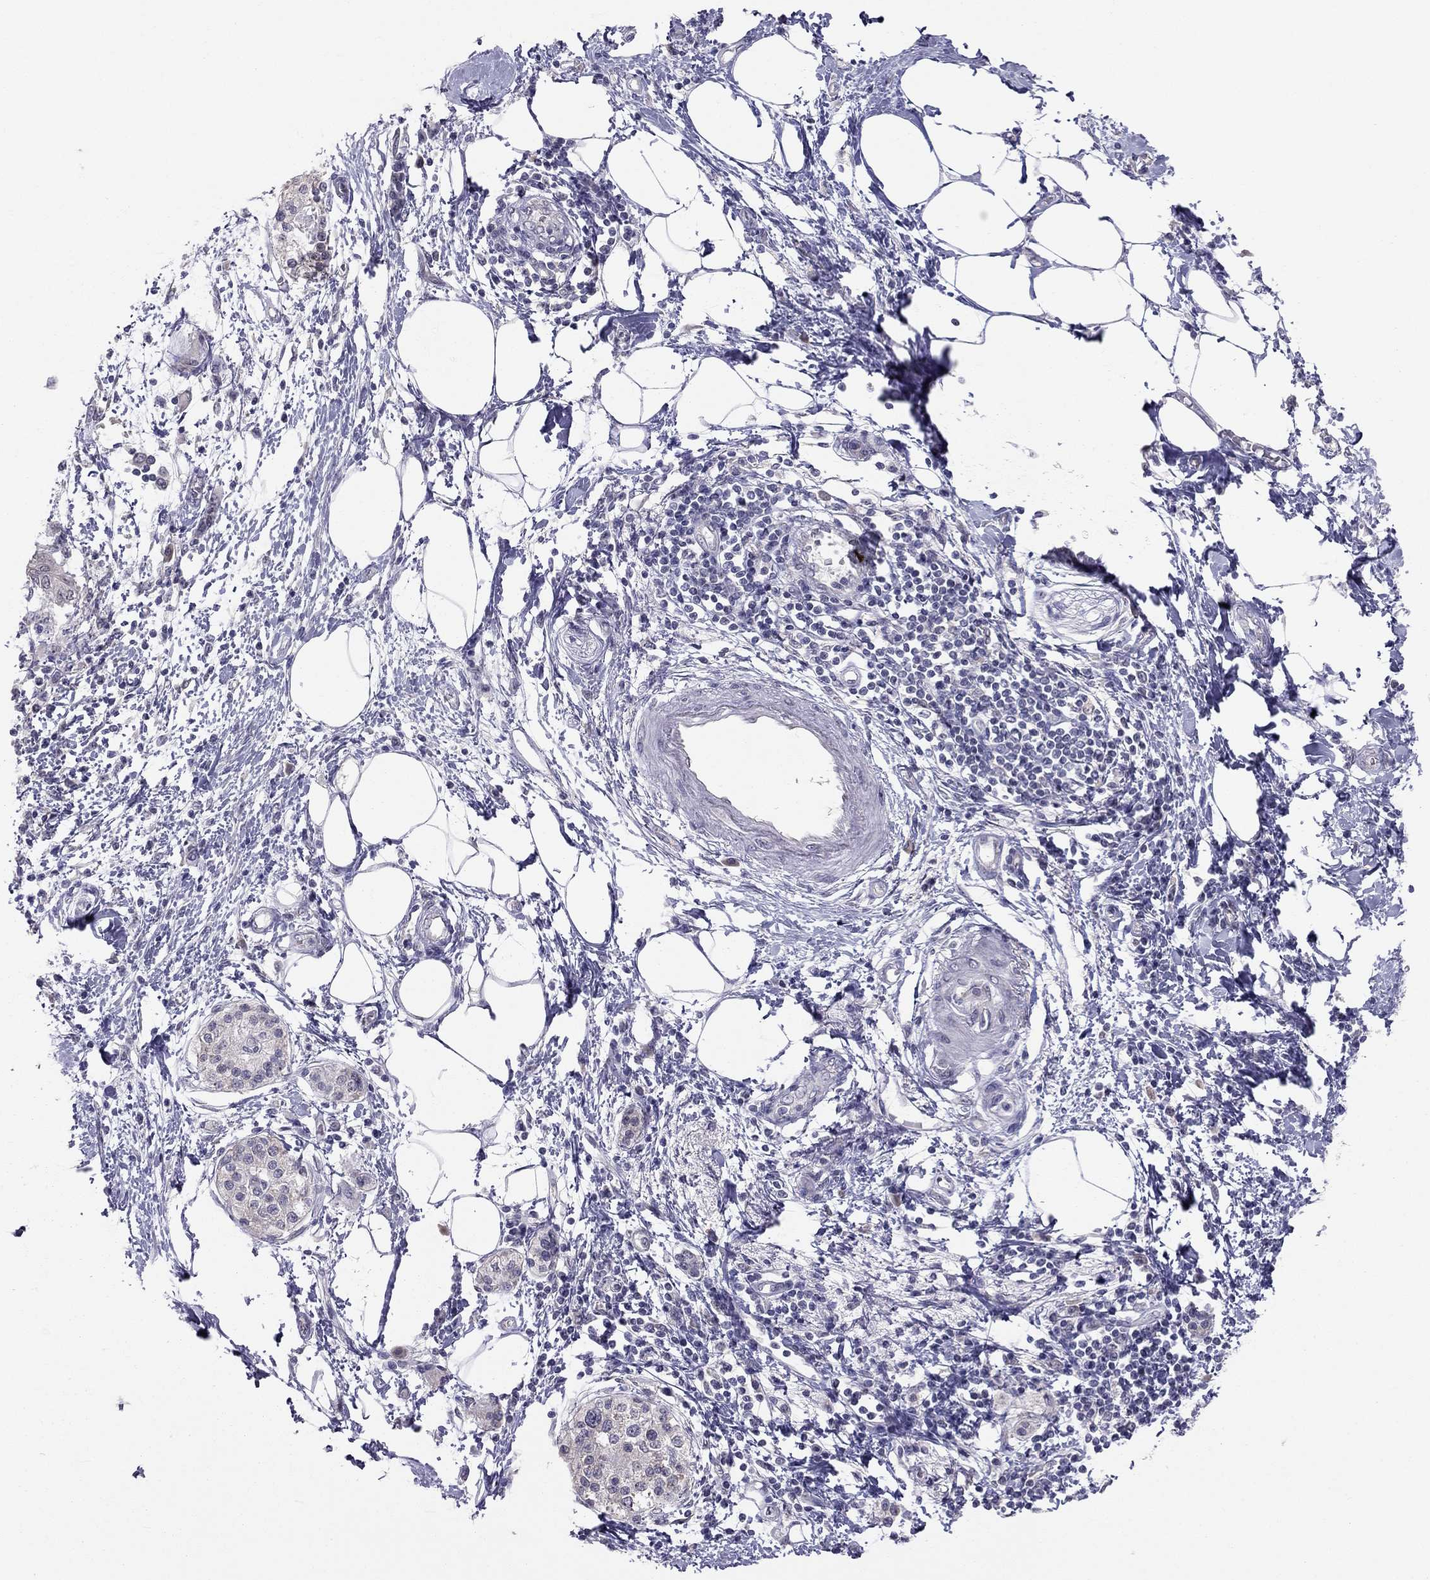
{"staining": {"intensity": "negative", "quantity": "none", "location": "none"}, "tissue": "pancreatic cancer", "cell_type": "Tumor cells", "image_type": "cancer", "snomed": [{"axis": "morphology", "description": "Normal tissue, NOS"}, {"axis": "morphology", "description": "Adenocarcinoma, NOS"}, {"axis": "topography", "description": "Pancreas"}, {"axis": "topography", "description": "Duodenum"}], "caption": "IHC image of pancreatic cancer stained for a protein (brown), which shows no staining in tumor cells.", "gene": "HSF2BP", "patient": {"sex": "female", "age": 60}}